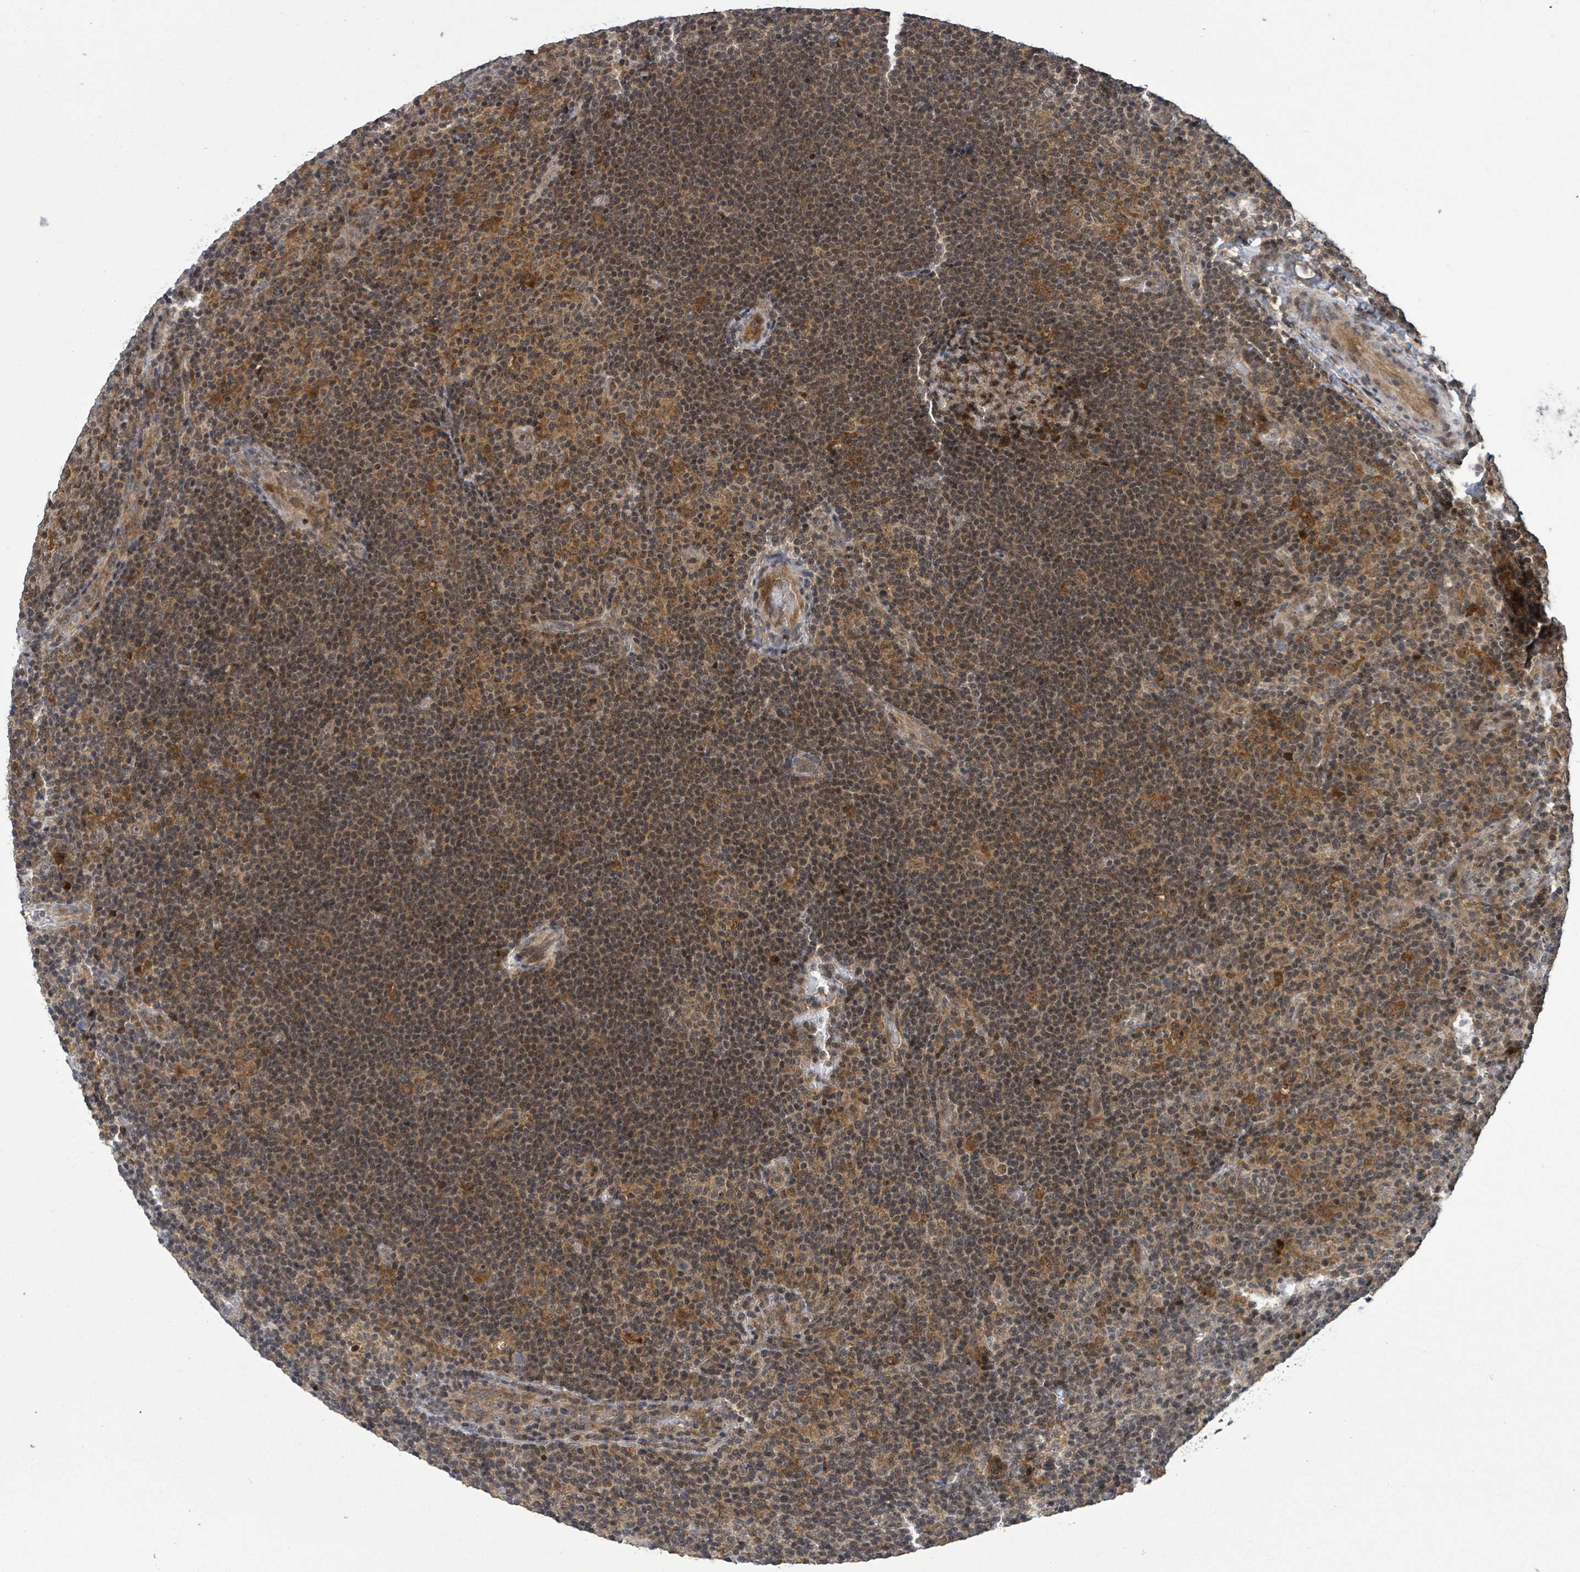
{"staining": {"intensity": "moderate", "quantity": "25%-75%", "location": "cytoplasmic/membranous"}, "tissue": "lymphoma", "cell_type": "Tumor cells", "image_type": "cancer", "snomed": [{"axis": "morphology", "description": "Hodgkin's disease, NOS"}, {"axis": "topography", "description": "Lymph node"}], "caption": "The immunohistochemical stain highlights moderate cytoplasmic/membranous expression in tumor cells of lymphoma tissue.", "gene": "FBXO6", "patient": {"sex": "female", "age": 57}}